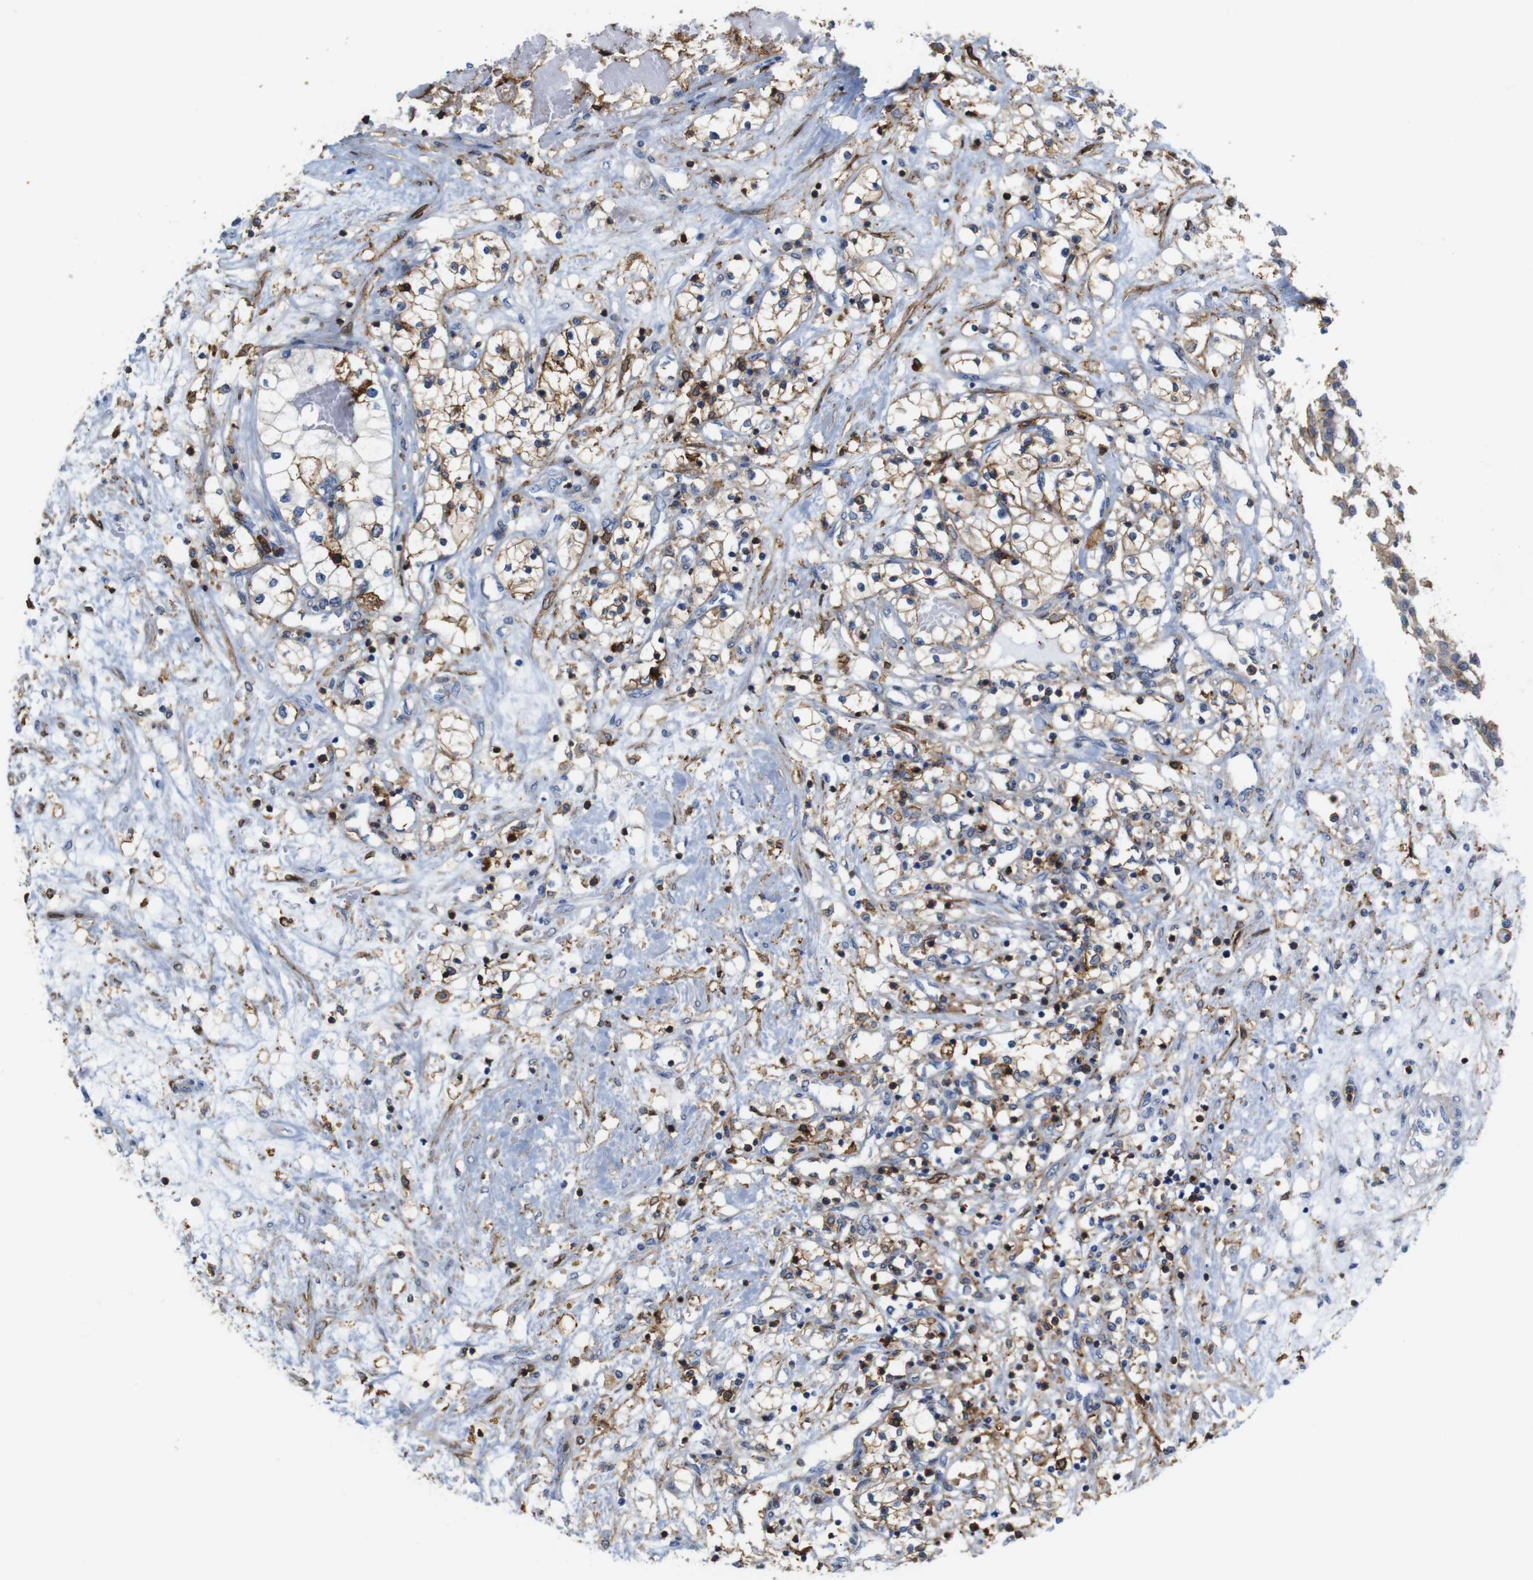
{"staining": {"intensity": "moderate", "quantity": ">75%", "location": "cytoplasmic/membranous"}, "tissue": "renal cancer", "cell_type": "Tumor cells", "image_type": "cancer", "snomed": [{"axis": "morphology", "description": "Adenocarcinoma, NOS"}, {"axis": "topography", "description": "Kidney"}], "caption": "Immunohistochemical staining of renal cancer reveals medium levels of moderate cytoplasmic/membranous protein staining in approximately >75% of tumor cells. (DAB = brown stain, brightfield microscopy at high magnification).", "gene": "ANXA1", "patient": {"sex": "male", "age": 68}}